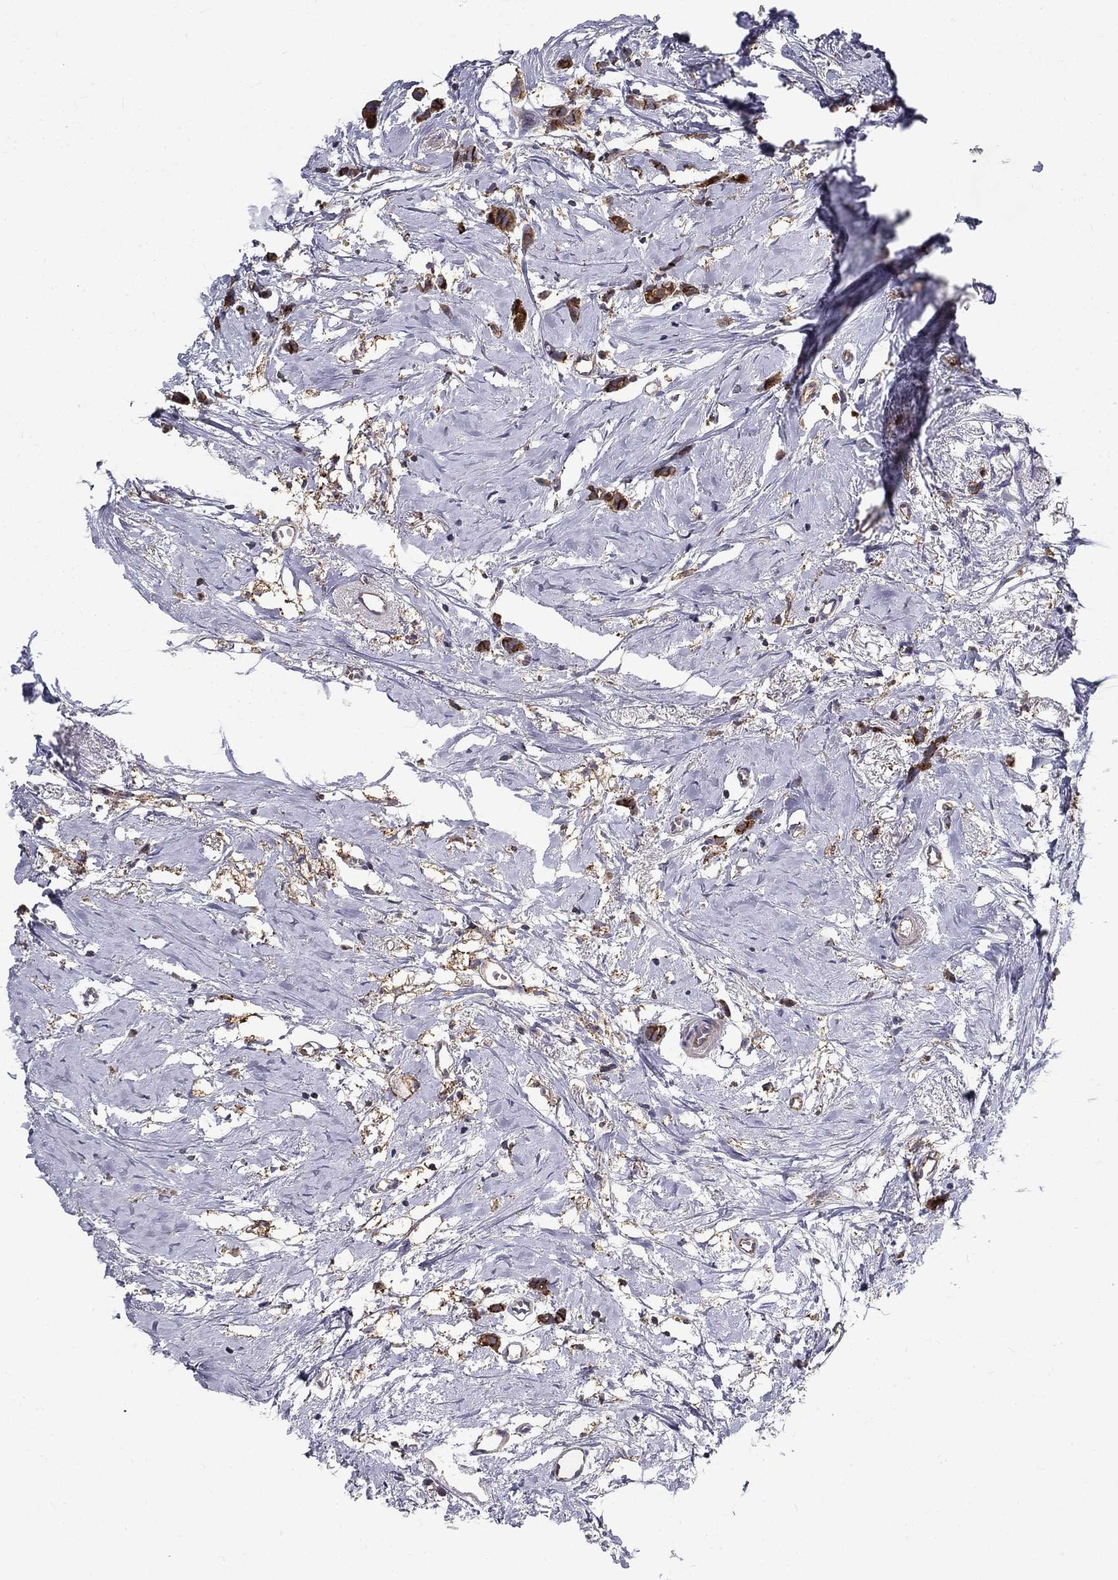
{"staining": {"intensity": "strong", "quantity": ">75%", "location": "cytoplasmic/membranous"}, "tissue": "breast cancer", "cell_type": "Tumor cells", "image_type": "cancer", "snomed": [{"axis": "morphology", "description": "Duct carcinoma"}, {"axis": "topography", "description": "Breast"}], "caption": "Intraductal carcinoma (breast) stained for a protein (brown) shows strong cytoplasmic/membranous positive expression in approximately >75% of tumor cells.", "gene": "ALDH4A1", "patient": {"sex": "female", "age": 40}}